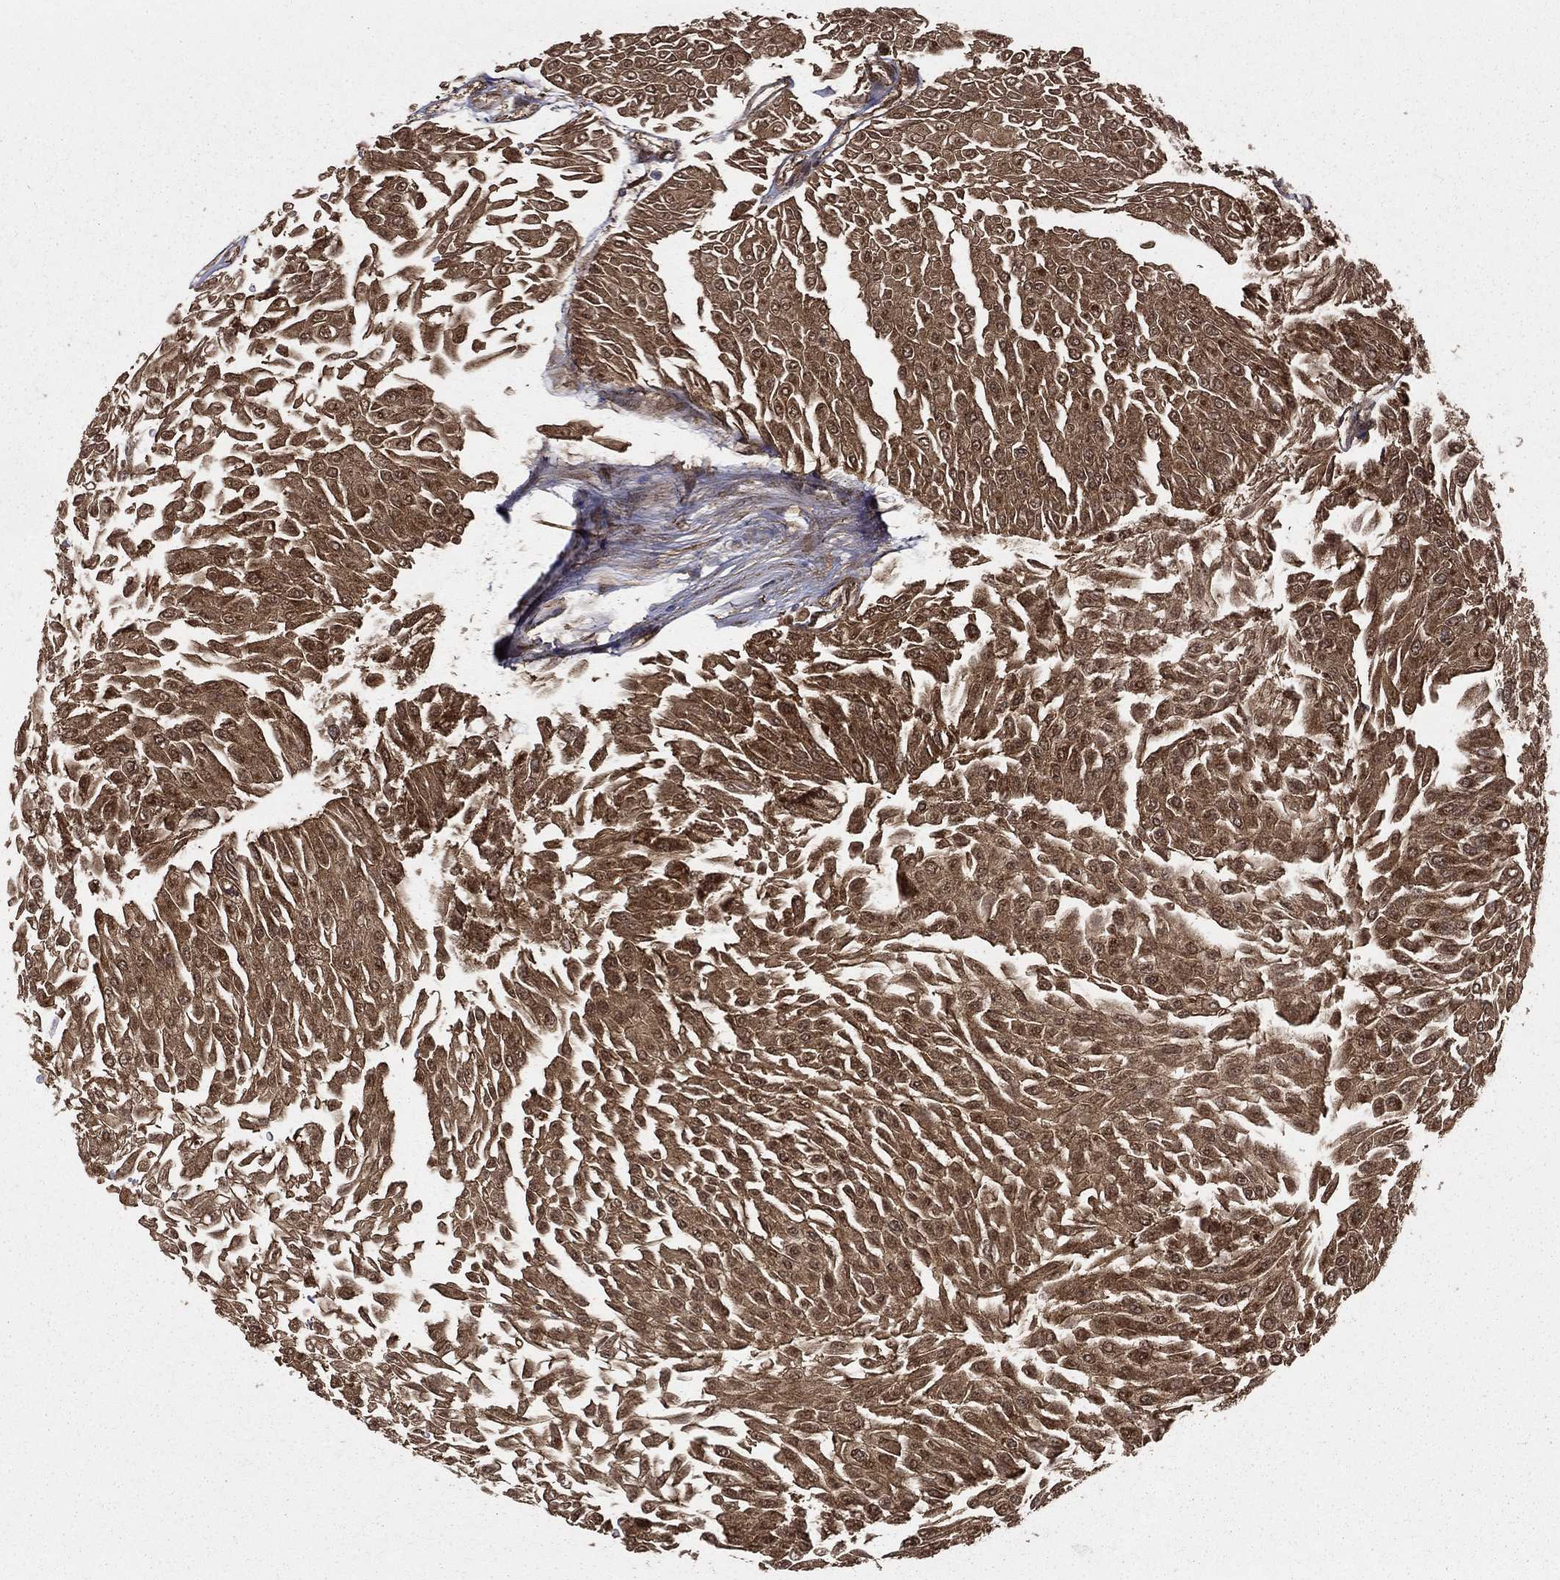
{"staining": {"intensity": "strong", "quantity": ">75%", "location": "cytoplasmic/membranous"}, "tissue": "urothelial cancer", "cell_type": "Tumor cells", "image_type": "cancer", "snomed": [{"axis": "morphology", "description": "Urothelial carcinoma, Low grade"}, {"axis": "topography", "description": "Urinary bladder"}], "caption": "An immunohistochemistry histopathology image of tumor tissue is shown. Protein staining in brown shows strong cytoplasmic/membranous positivity in low-grade urothelial carcinoma within tumor cells.", "gene": "GCSH", "patient": {"sex": "male", "age": 67}}